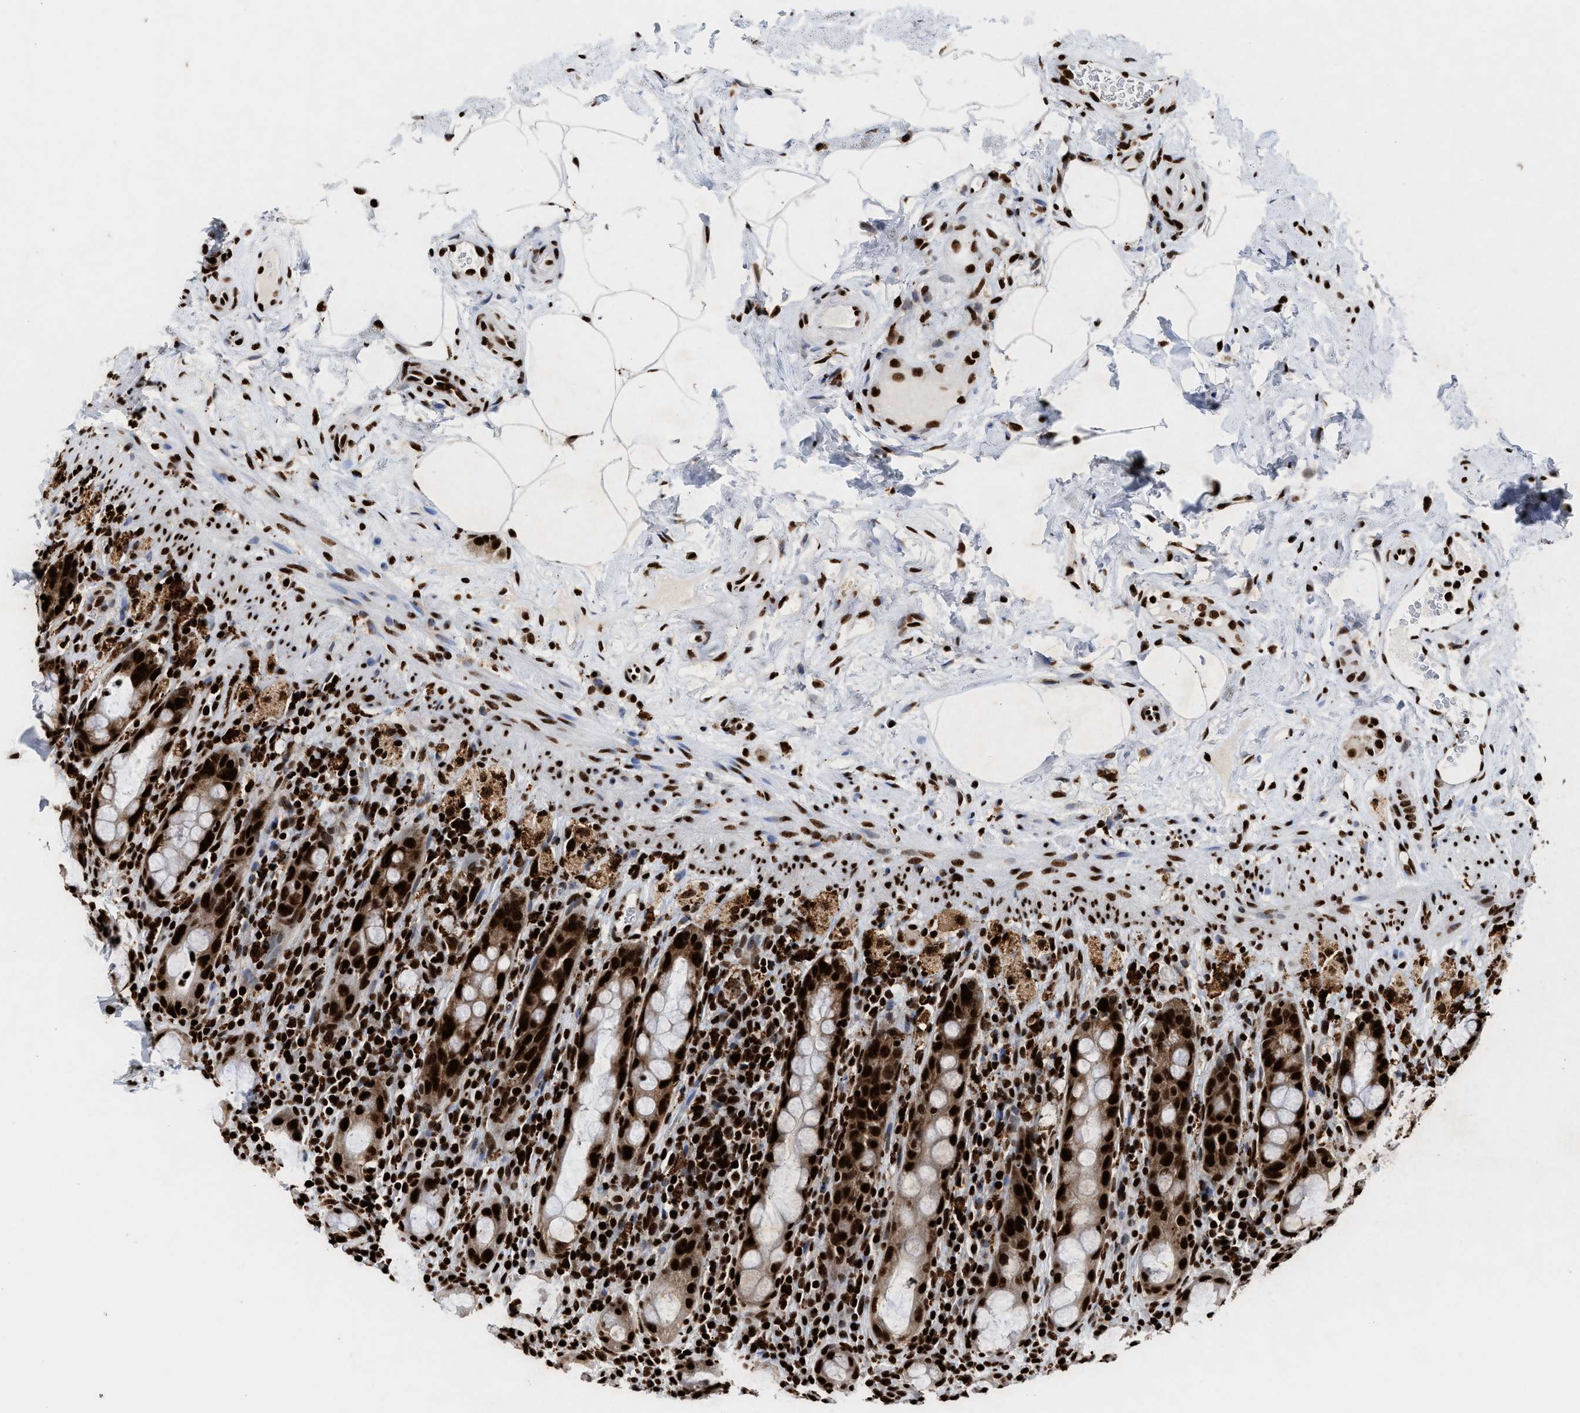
{"staining": {"intensity": "strong", "quantity": ">75%", "location": "cytoplasmic/membranous,nuclear"}, "tissue": "rectum", "cell_type": "Glandular cells", "image_type": "normal", "snomed": [{"axis": "morphology", "description": "Normal tissue, NOS"}, {"axis": "topography", "description": "Rectum"}], "caption": "Immunohistochemical staining of unremarkable human rectum displays high levels of strong cytoplasmic/membranous,nuclear staining in approximately >75% of glandular cells.", "gene": "ALYREF", "patient": {"sex": "male", "age": 44}}